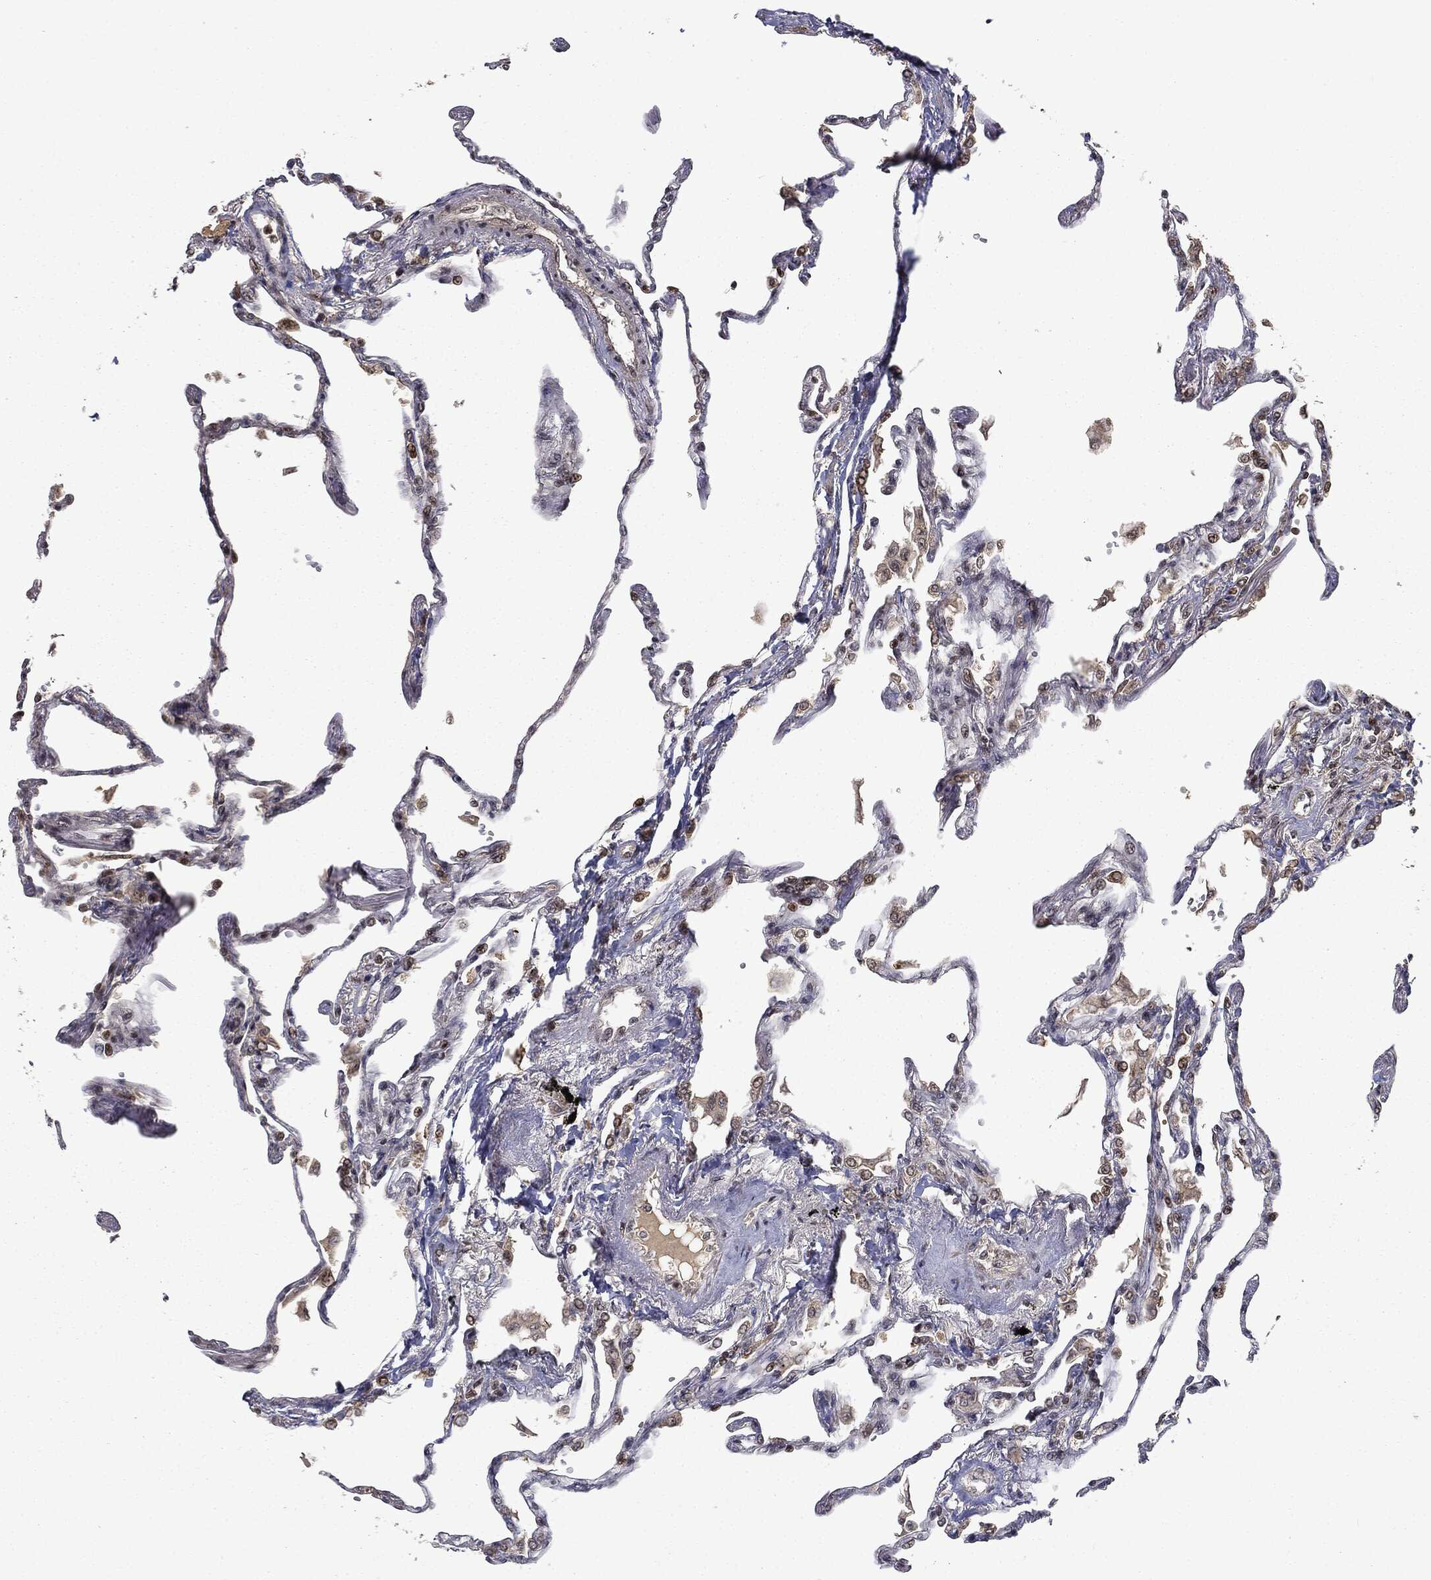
{"staining": {"intensity": "strong", "quantity": "25%-75%", "location": "nuclear"}, "tissue": "lung", "cell_type": "Alveolar cells", "image_type": "normal", "snomed": [{"axis": "morphology", "description": "Normal tissue, NOS"}, {"axis": "topography", "description": "Lung"}], "caption": "IHC image of normal lung: human lung stained using IHC exhibits high levels of strong protein expression localized specifically in the nuclear of alveolar cells, appearing as a nuclear brown color.", "gene": "ZNHIT6", "patient": {"sex": "male", "age": 78}}